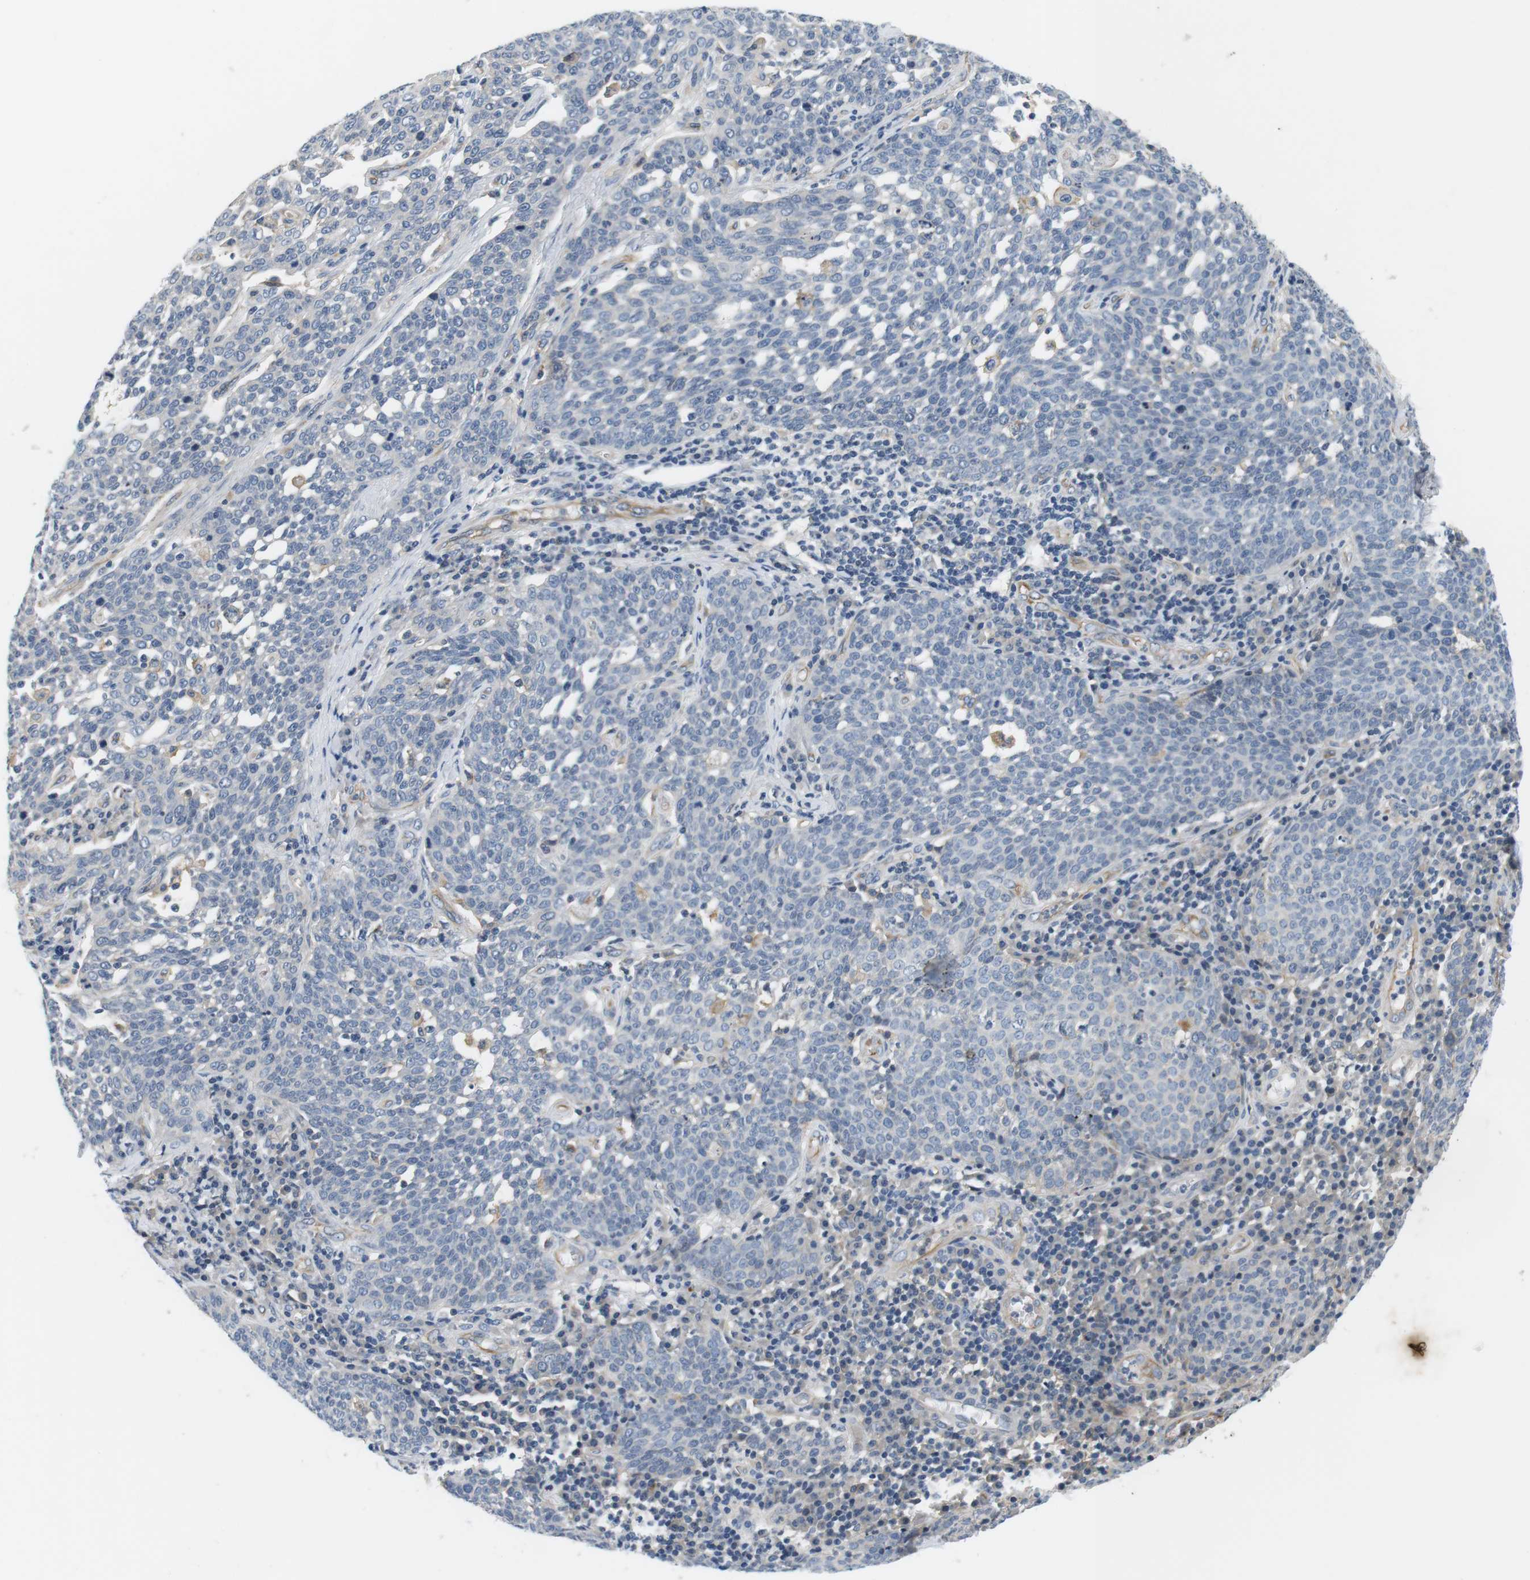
{"staining": {"intensity": "negative", "quantity": "none", "location": "none"}, "tissue": "cervical cancer", "cell_type": "Tumor cells", "image_type": "cancer", "snomed": [{"axis": "morphology", "description": "Squamous cell carcinoma, NOS"}, {"axis": "topography", "description": "Cervix"}], "caption": "This is an immunohistochemistry (IHC) histopathology image of human cervical cancer. There is no positivity in tumor cells.", "gene": "SLC30A1", "patient": {"sex": "female", "age": 34}}